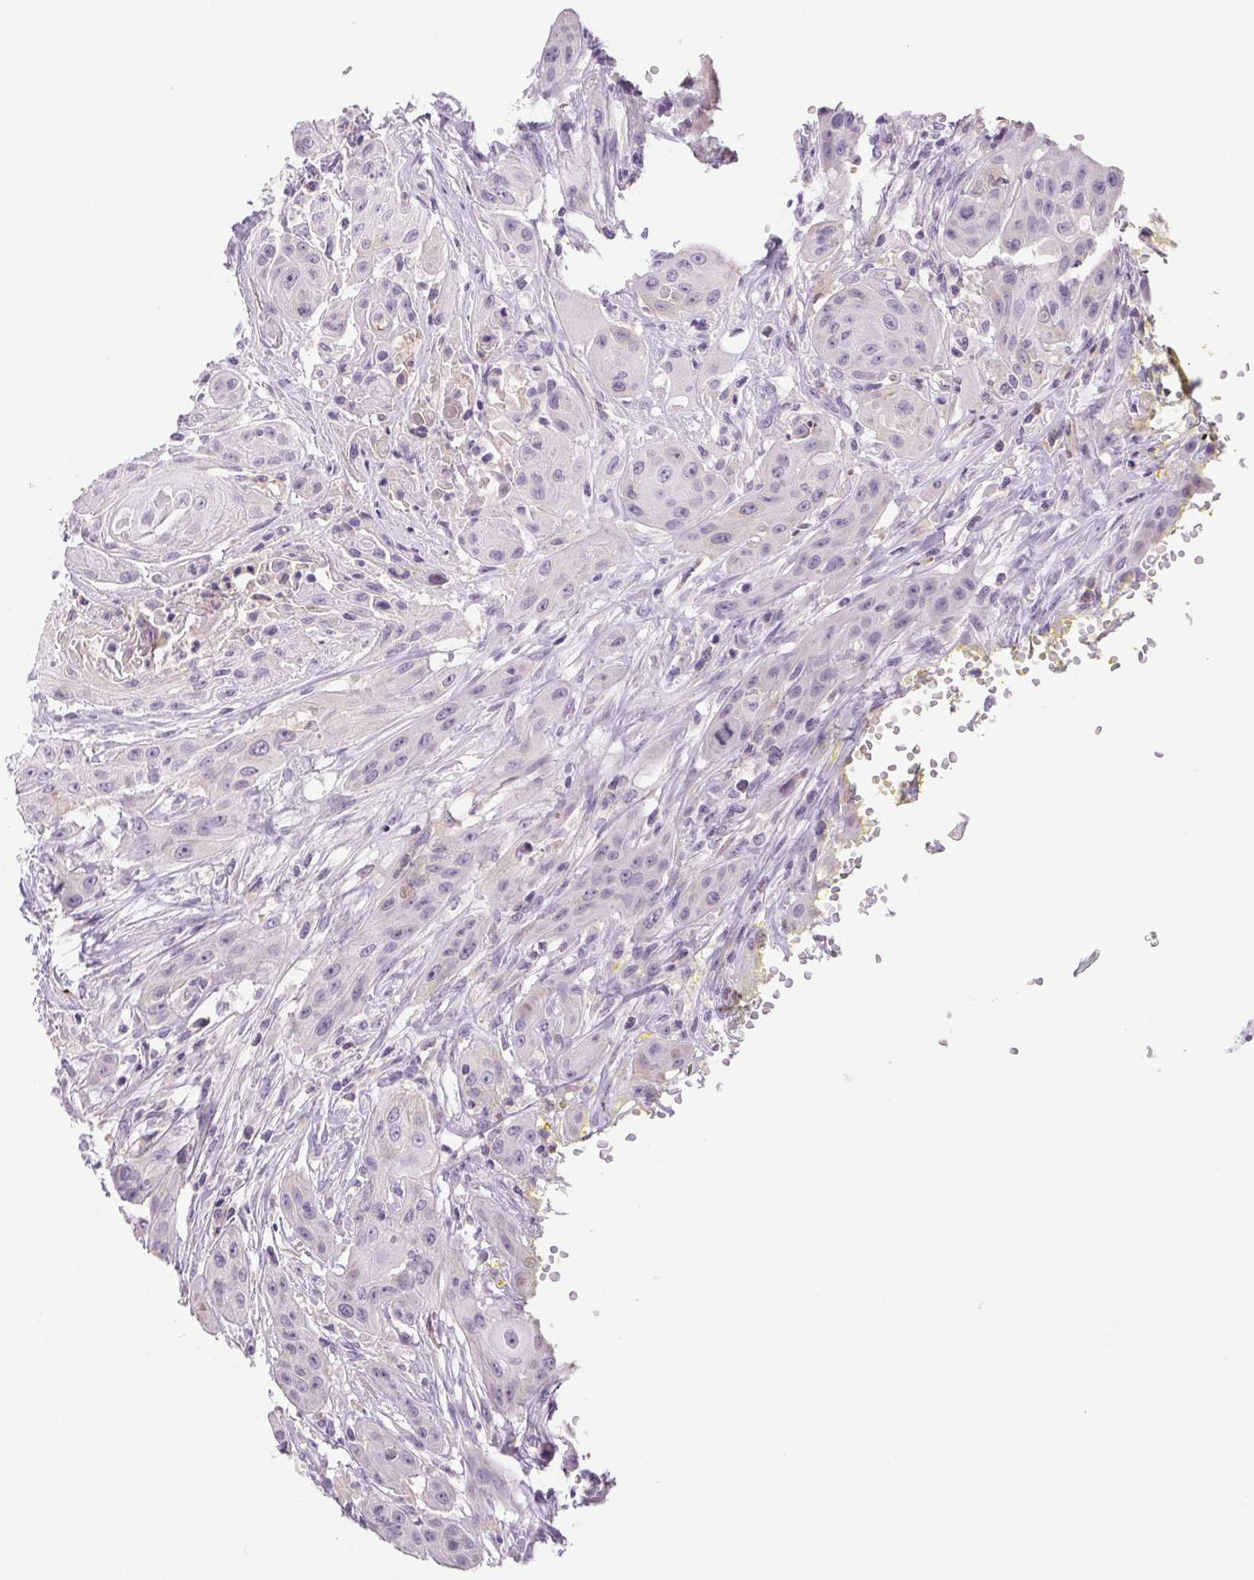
{"staining": {"intensity": "negative", "quantity": "none", "location": "none"}, "tissue": "head and neck cancer", "cell_type": "Tumor cells", "image_type": "cancer", "snomed": [{"axis": "morphology", "description": "Squamous cell carcinoma, NOS"}, {"axis": "topography", "description": "Oral tissue"}, {"axis": "topography", "description": "Head-Neck"}, {"axis": "topography", "description": "Neck, NOS"}], "caption": "The micrograph exhibits no staining of tumor cells in head and neck cancer (squamous cell carcinoma).", "gene": "IFIT1B", "patient": {"sex": "female", "age": 55}}